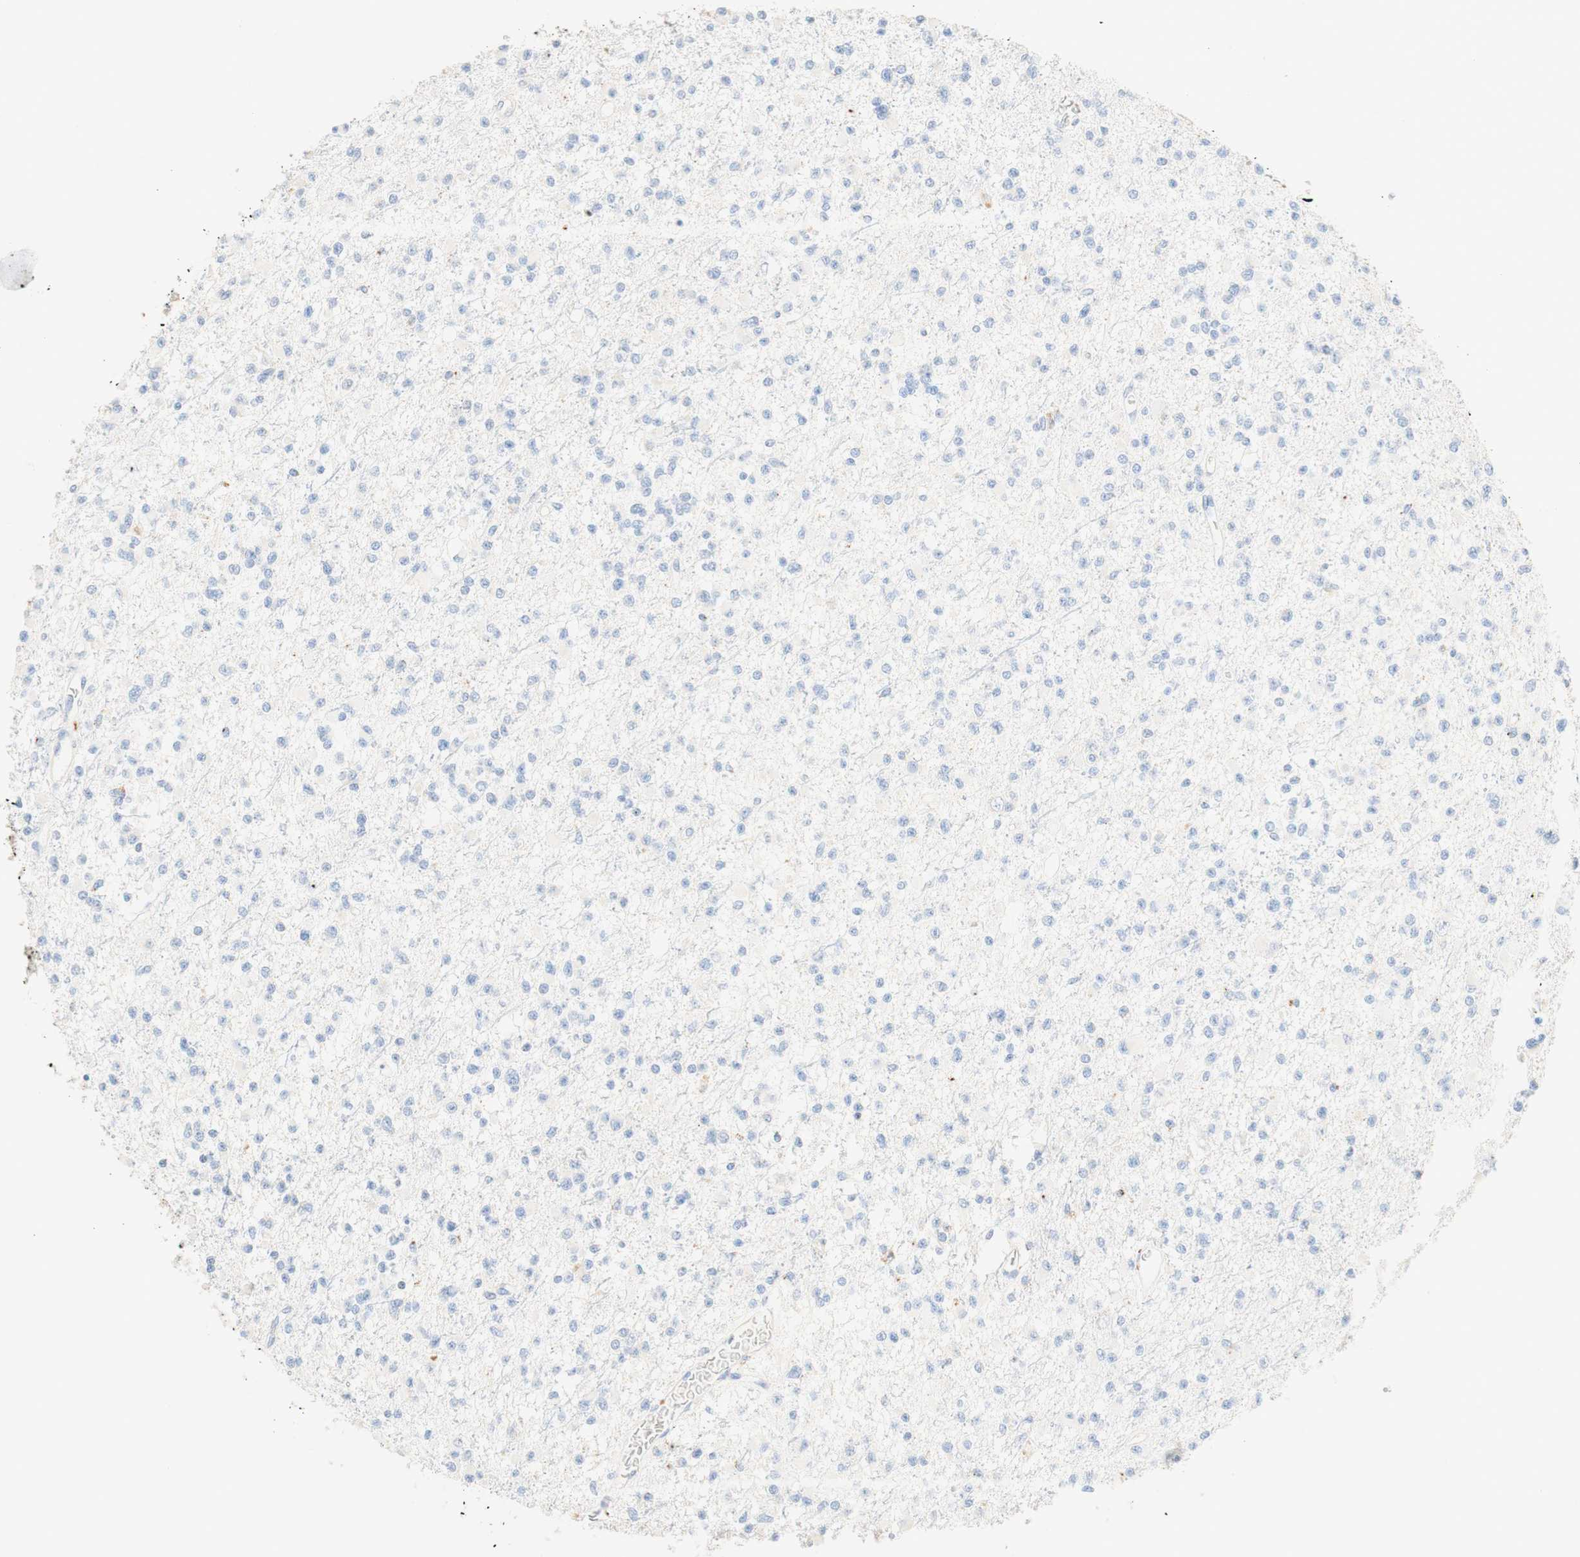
{"staining": {"intensity": "negative", "quantity": "none", "location": "none"}, "tissue": "glioma", "cell_type": "Tumor cells", "image_type": "cancer", "snomed": [{"axis": "morphology", "description": "Glioma, malignant, Low grade"}, {"axis": "topography", "description": "Brain"}], "caption": "Glioma stained for a protein using immunohistochemistry (IHC) exhibits no expression tumor cells.", "gene": "CD63", "patient": {"sex": "female", "age": 22}}